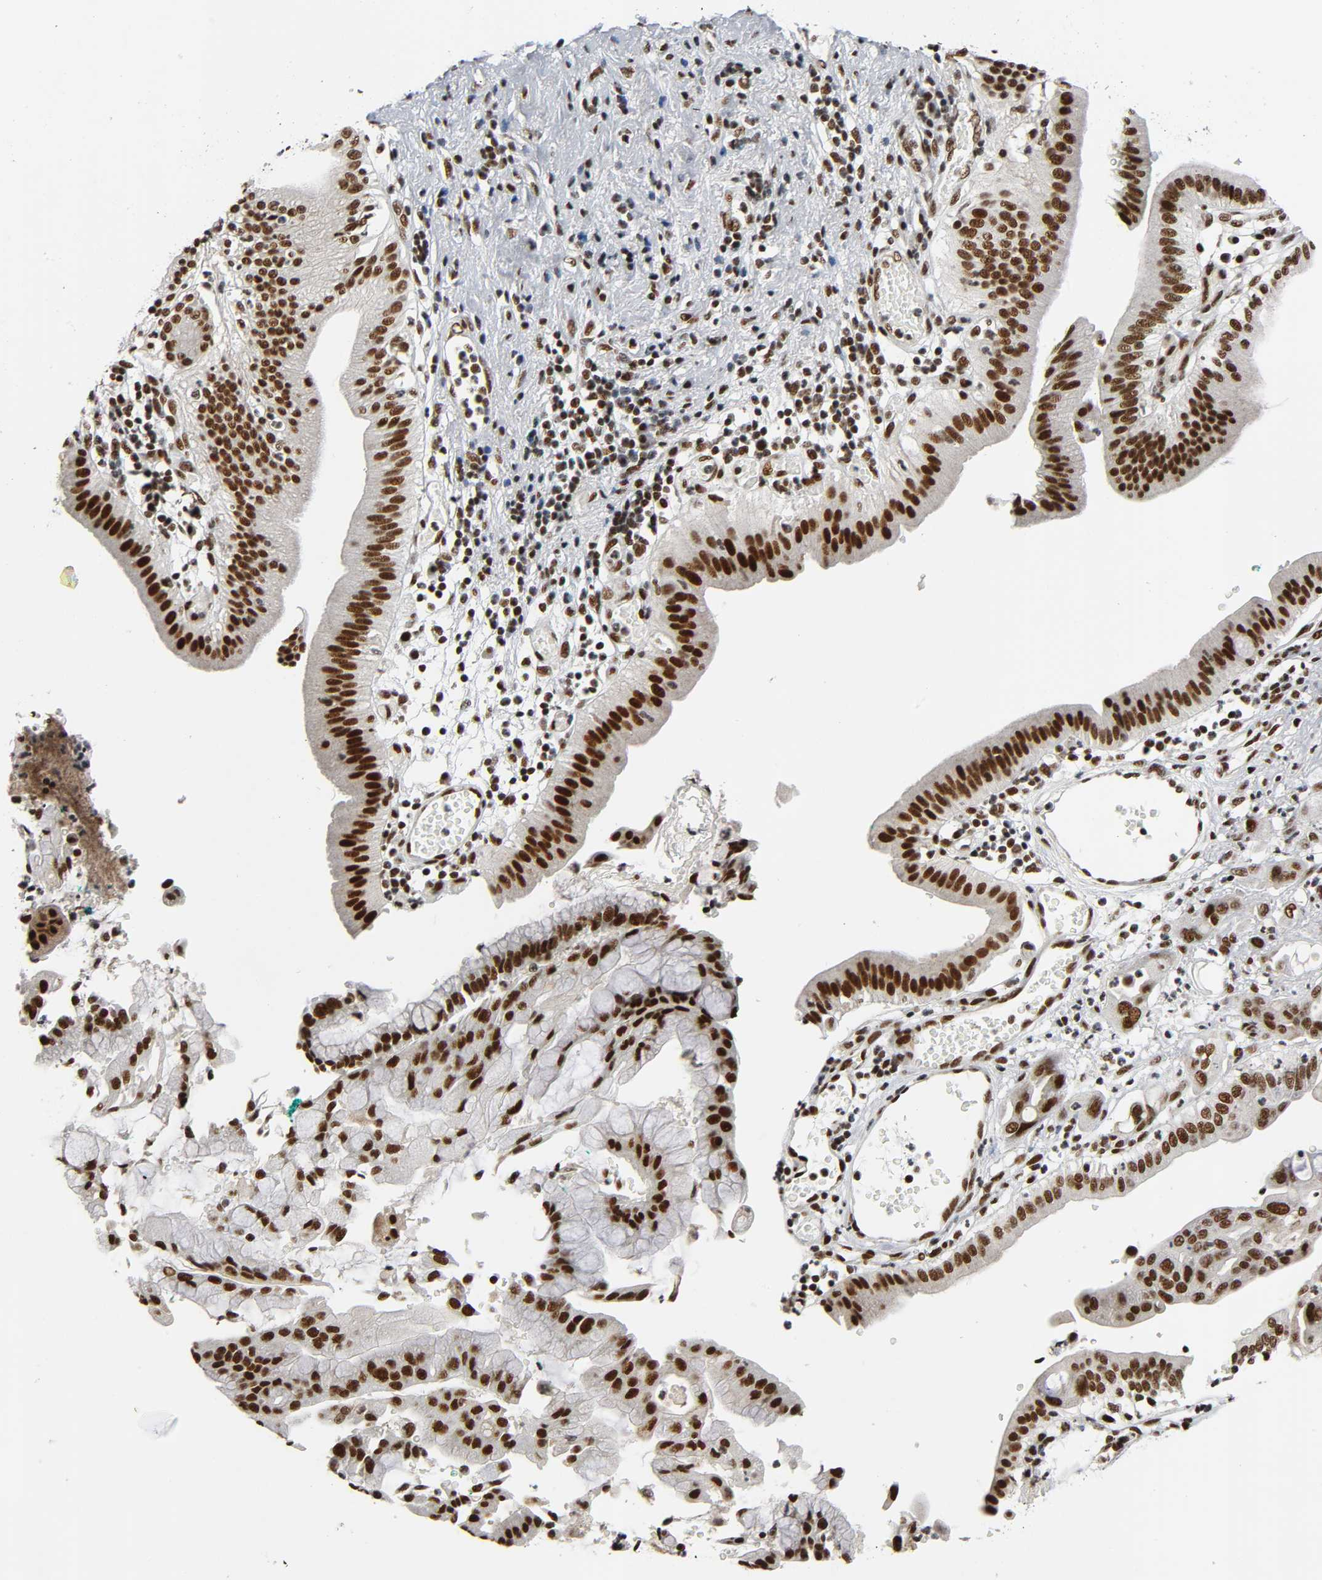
{"staining": {"intensity": "strong", "quantity": ">75%", "location": "nuclear"}, "tissue": "pancreatic cancer", "cell_type": "Tumor cells", "image_type": "cancer", "snomed": [{"axis": "morphology", "description": "Adenocarcinoma, NOS"}, {"axis": "morphology", "description": "Adenocarcinoma, metastatic, NOS"}, {"axis": "topography", "description": "Lymph node"}, {"axis": "topography", "description": "Pancreas"}, {"axis": "topography", "description": "Duodenum"}], "caption": "Immunohistochemistry (IHC) (DAB (3,3'-diaminobenzidine)) staining of human pancreatic cancer exhibits strong nuclear protein positivity in approximately >75% of tumor cells. Using DAB (brown) and hematoxylin (blue) stains, captured at high magnification using brightfield microscopy.", "gene": "CDK9", "patient": {"sex": "female", "age": 64}}